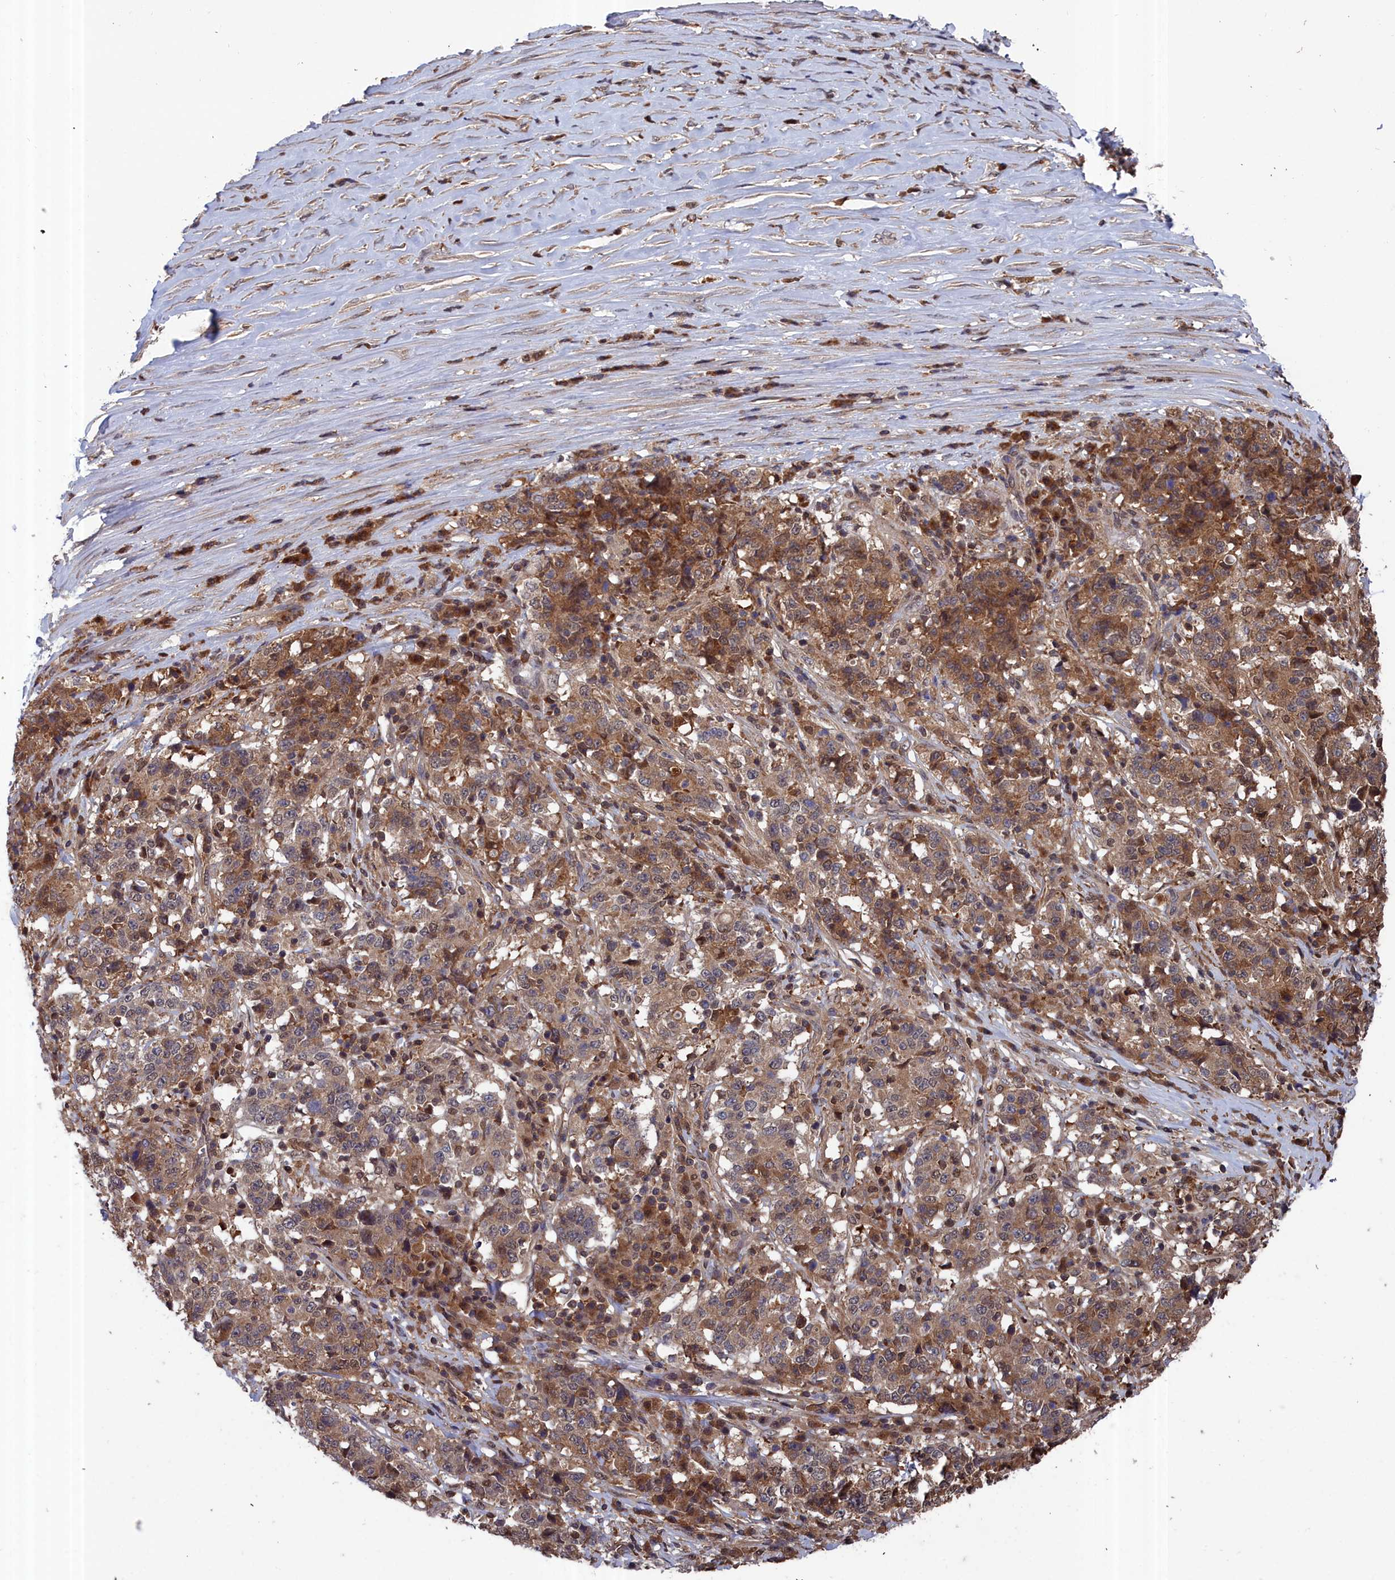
{"staining": {"intensity": "moderate", "quantity": ">75%", "location": "cytoplasmic/membranous"}, "tissue": "stomach cancer", "cell_type": "Tumor cells", "image_type": "cancer", "snomed": [{"axis": "morphology", "description": "Adenocarcinoma, NOS"}, {"axis": "topography", "description": "Stomach"}], "caption": "Stomach adenocarcinoma tissue displays moderate cytoplasmic/membranous expression in approximately >75% of tumor cells", "gene": "GFRA2", "patient": {"sex": "male", "age": 59}}